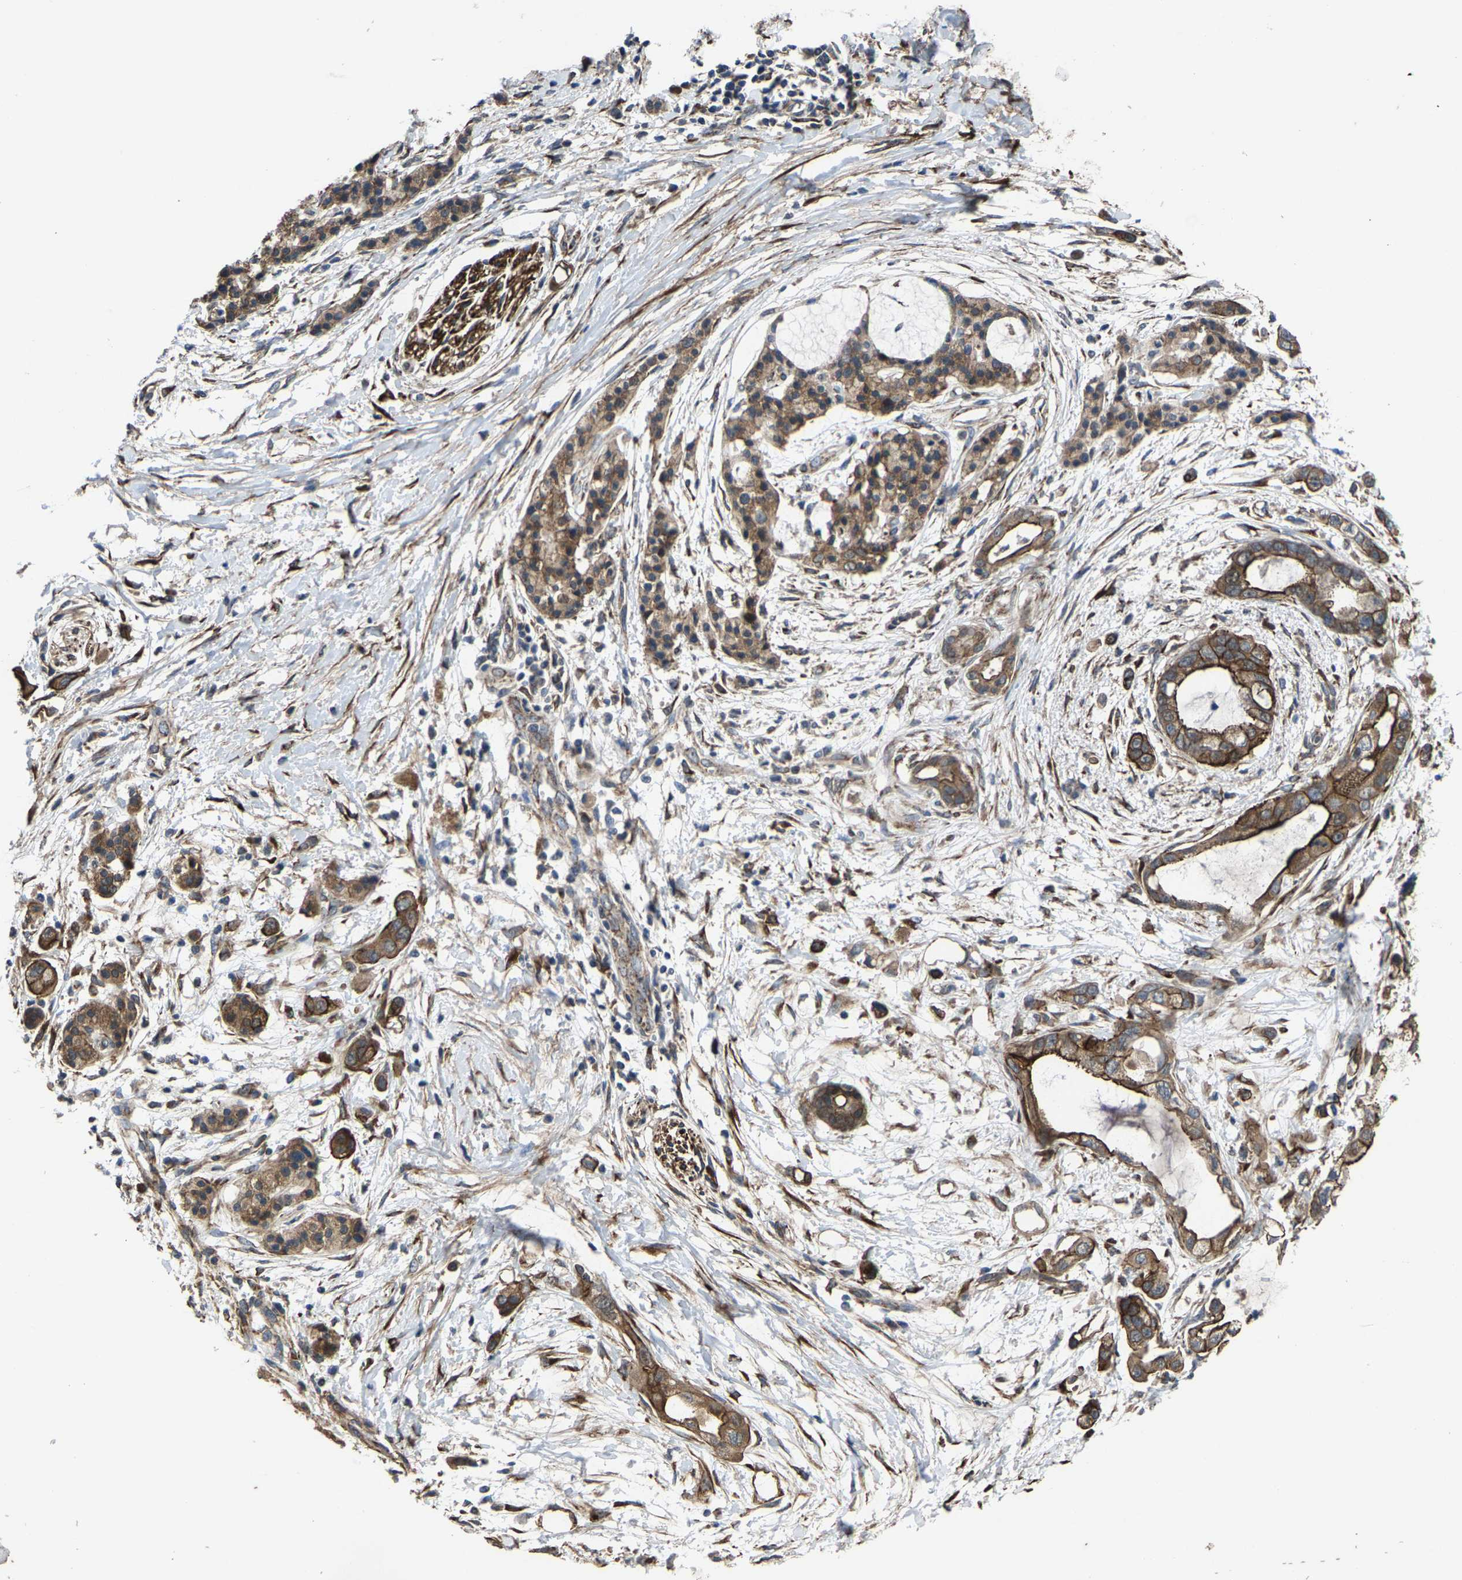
{"staining": {"intensity": "moderate", "quantity": ">75%", "location": "cytoplasmic/membranous"}, "tissue": "pancreatic cancer", "cell_type": "Tumor cells", "image_type": "cancer", "snomed": [{"axis": "morphology", "description": "Adenocarcinoma, NOS"}, {"axis": "topography", "description": "Pancreas"}], "caption": "There is medium levels of moderate cytoplasmic/membranous staining in tumor cells of pancreatic cancer (adenocarcinoma), as demonstrated by immunohistochemical staining (brown color).", "gene": "PDP1", "patient": {"sex": "male", "age": 59}}